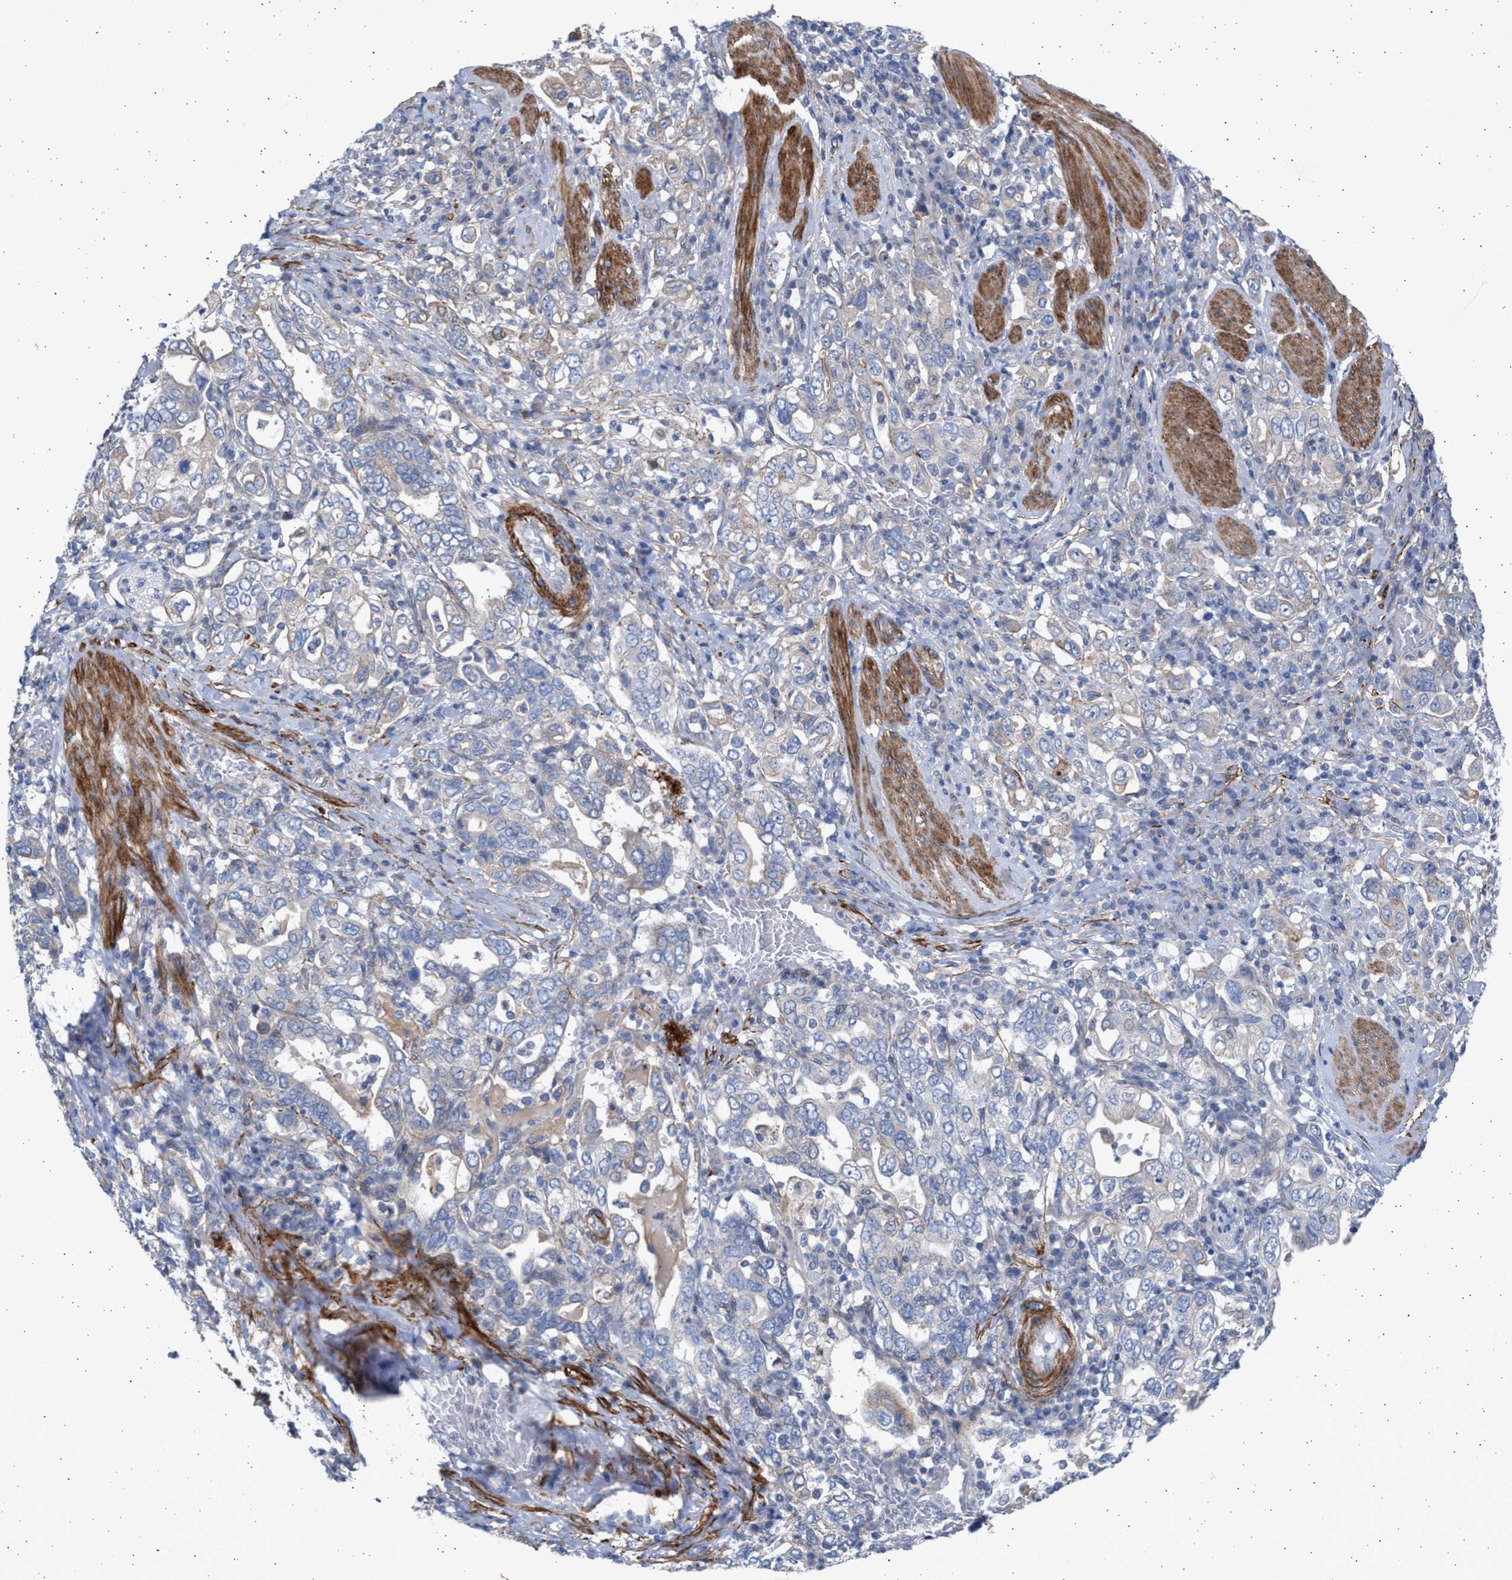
{"staining": {"intensity": "negative", "quantity": "none", "location": "none"}, "tissue": "stomach cancer", "cell_type": "Tumor cells", "image_type": "cancer", "snomed": [{"axis": "morphology", "description": "Adenocarcinoma, NOS"}, {"axis": "topography", "description": "Stomach, upper"}], "caption": "Tumor cells are negative for protein expression in human stomach cancer (adenocarcinoma).", "gene": "NBR1", "patient": {"sex": "male", "age": 62}}